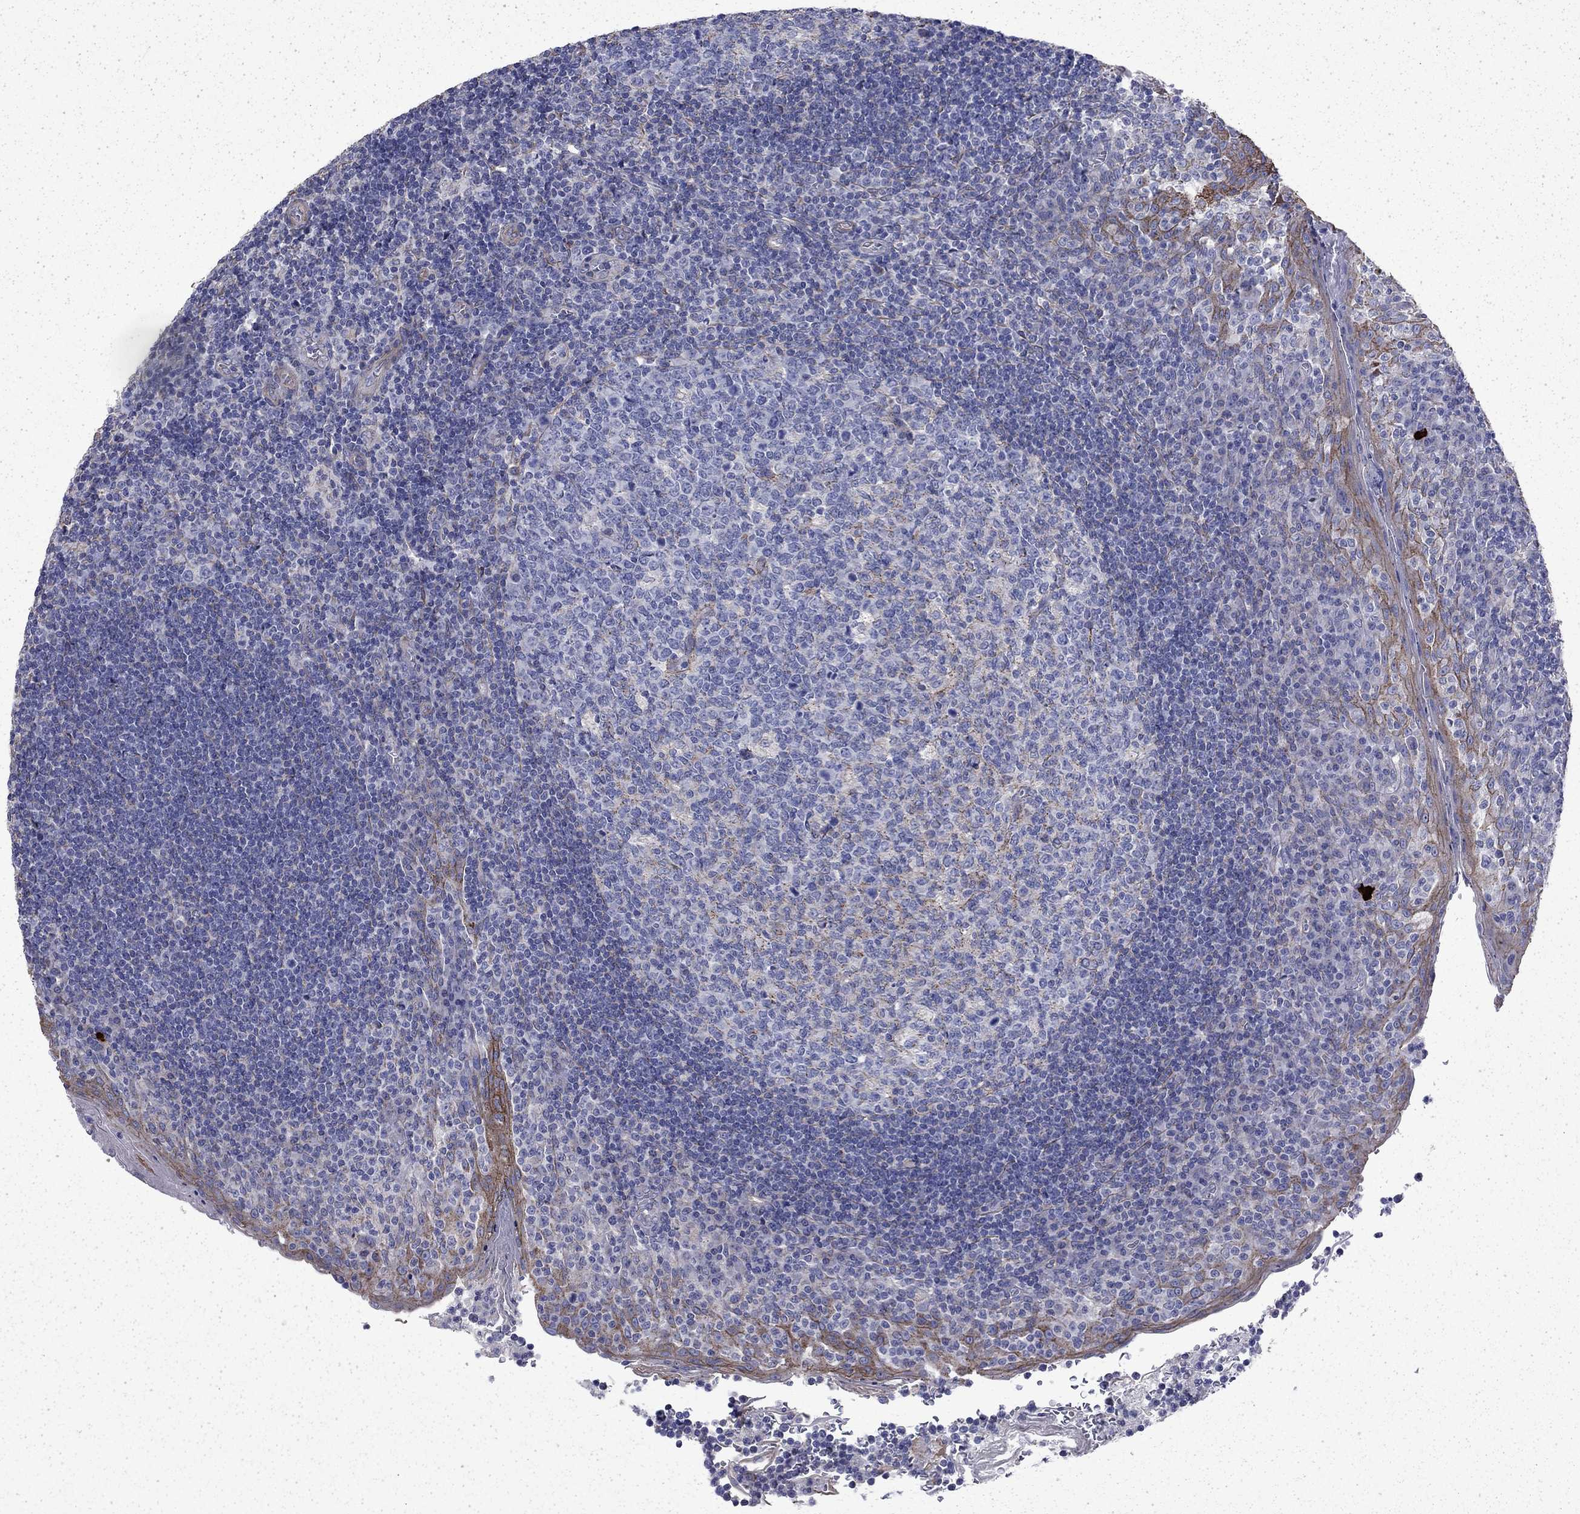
{"staining": {"intensity": "weak", "quantity": "<25%", "location": "cytoplasmic/membranous"}, "tissue": "tonsil", "cell_type": "Germinal center cells", "image_type": "normal", "snomed": [{"axis": "morphology", "description": "Normal tissue, NOS"}, {"axis": "topography", "description": "Tonsil"}], "caption": "This image is of unremarkable tonsil stained with immunohistochemistry (IHC) to label a protein in brown with the nuclei are counter-stained blue. There is no staining in germinal center cells. (DAB IHC, high magnification).", "gene": "DTNA", "patient": {"sex": "female", "age": 13}}